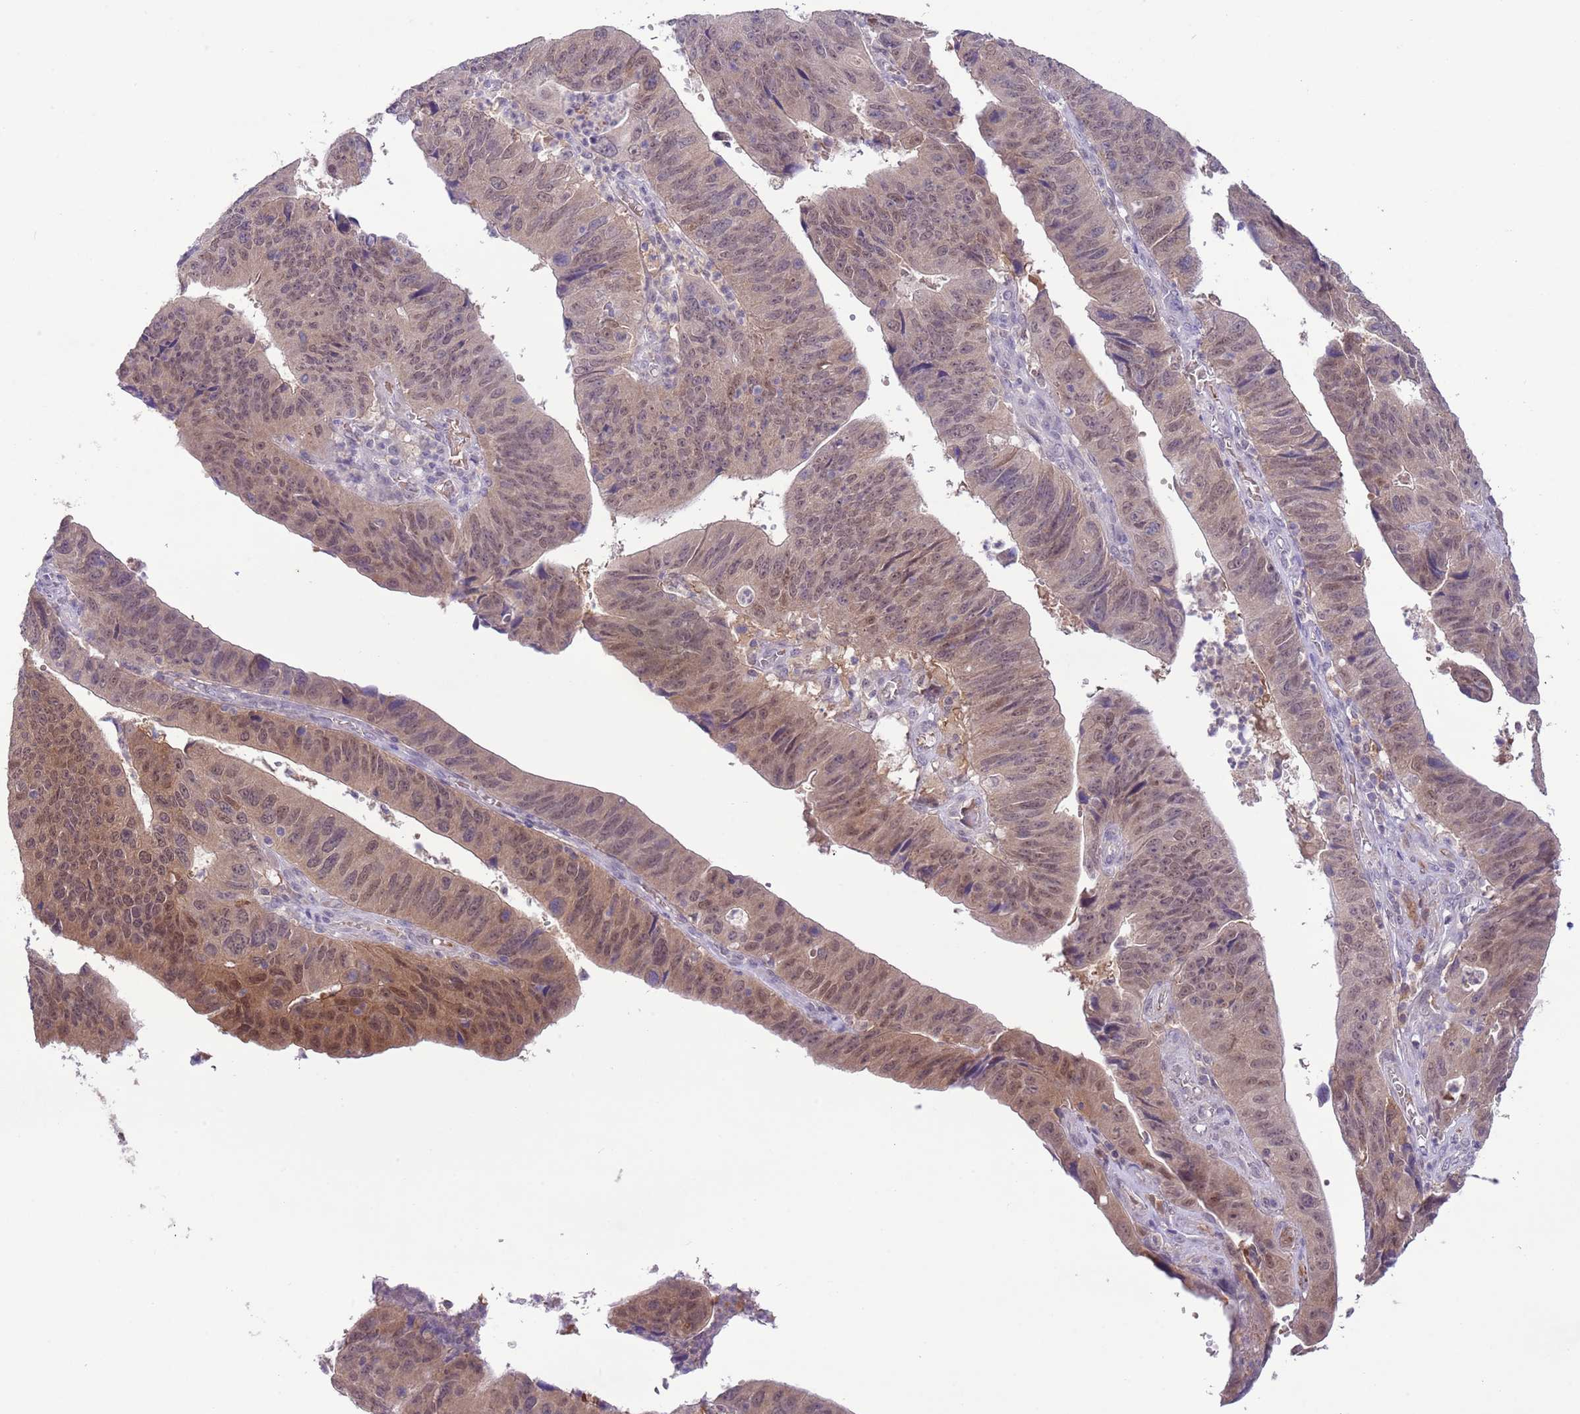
{"staining": {"intensity": "weak", "quantity": ">75%", "location": "cytoplasmic/membranous,nuclear"}, "tissue": "stomach cancer", "cell_type": "Tumor cells", "image_type": "cancer", "snomed": [{"axis": "morphology", "description": "Adenocarcinoma, NOS"}, {"axis": "topography", "description": "Stomach"}], "caption": "A brown stain highlights weak cytoplasmic/membranous and nuclear staining of a protein in stomach cancer tumor cells.", "gene": "GALK2", "patient": {"sex": "male", "age": 59}}